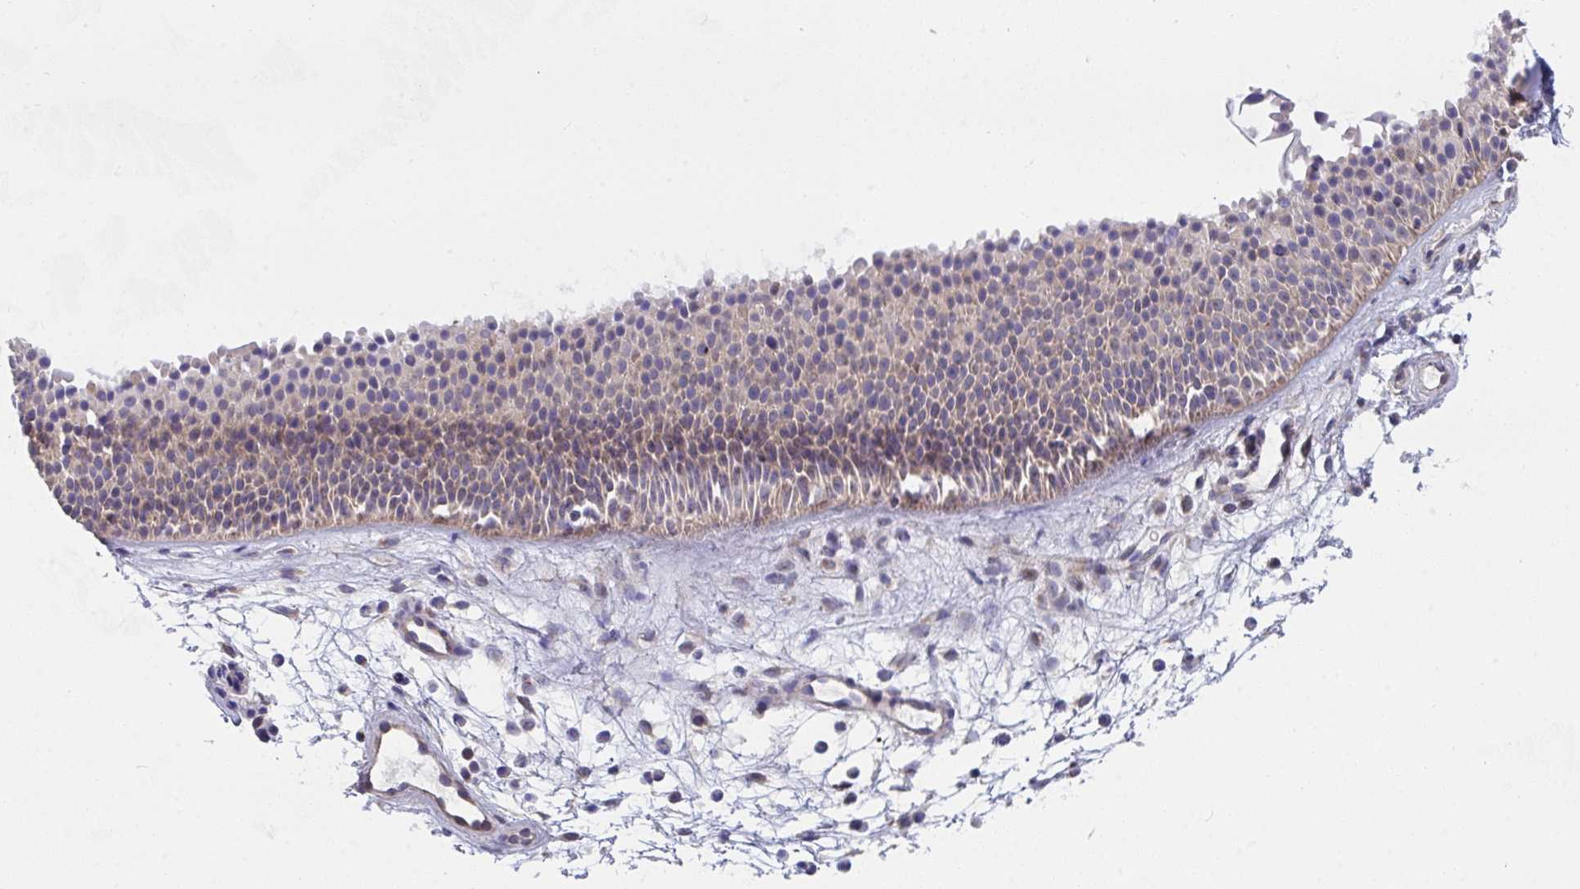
{"staining": {"intensity": "weak", "quantity": ">75%", "location": "cytoplasmic/membranous"}, "tissue": "nasopharynx", "cell_type": "Respiratory epithelial cells", "image_type": "normal", "snomed": [{"axis": "morphology", "description": "Normal tissue, NOS"}, {"axis": "topography", "description": "Nasopharynx"}], "caption": "About >75% of respiratory epithelial cells in unremarkable nasopharynx show weak cytoplasmic/membranous protein positivity as visualized by brown immunohistochemical staining.", "gene": "P2RX3", "patient": {"sex": "male", "age": 56}}